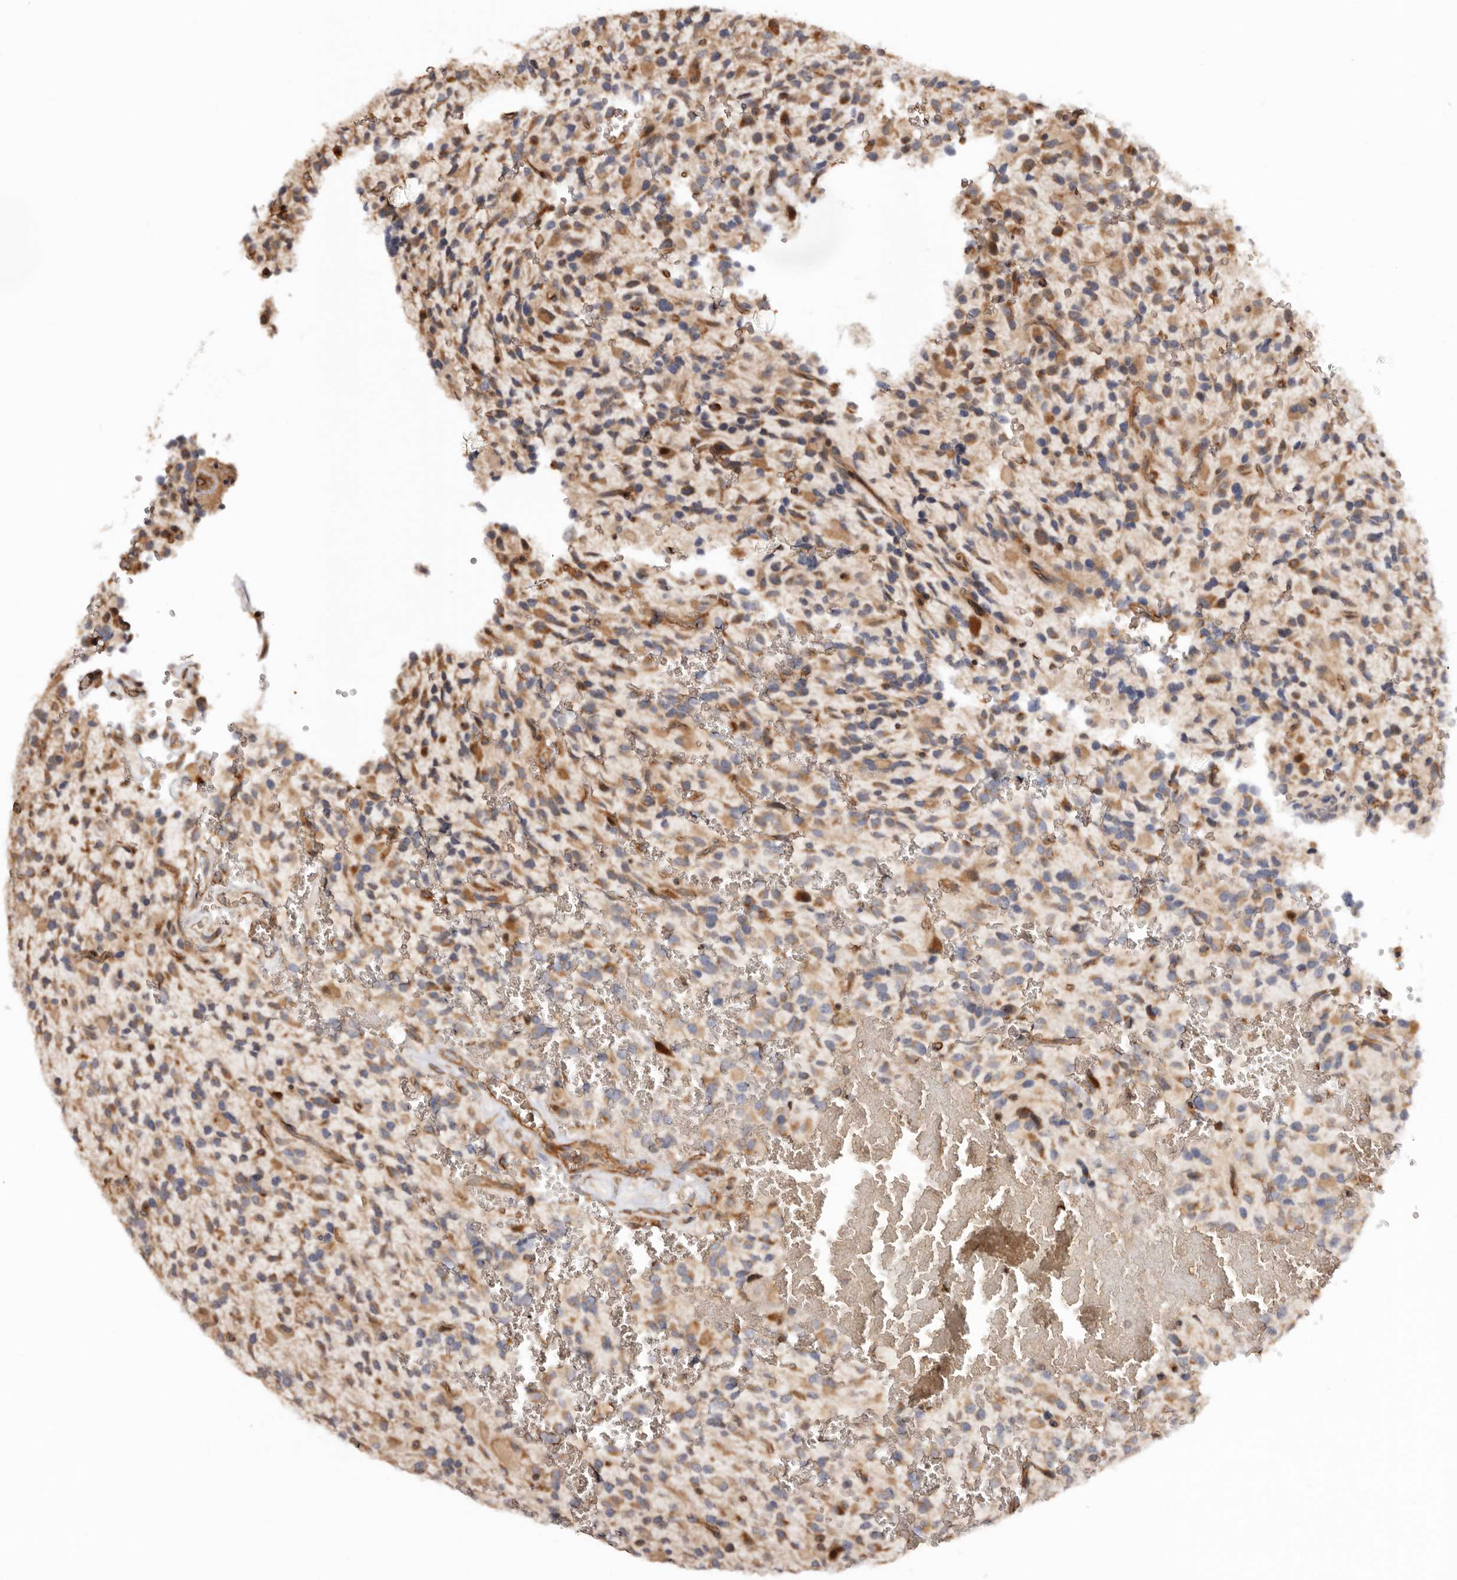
{"staining": {"intensity": "moderate", "quantity": "25%-75%", "location": "cytoplasmic/membranous"}, "tissue": "glioma", "cell_type": "Tumor cells", "image_type": "cancer", "snomed": [{"axis": "morphology", "description": "Glioma, malignant, High grade"}, {"axis": "topography", "description": "Brain"}], "caption": "This is a histology image of immunohistochemistry staining of glioma, which shows moderate expression in the cytoplasmic/membranous of tumor cells.", "gene": "GPR27", "patient": {"sex": "male", "age": 34}}